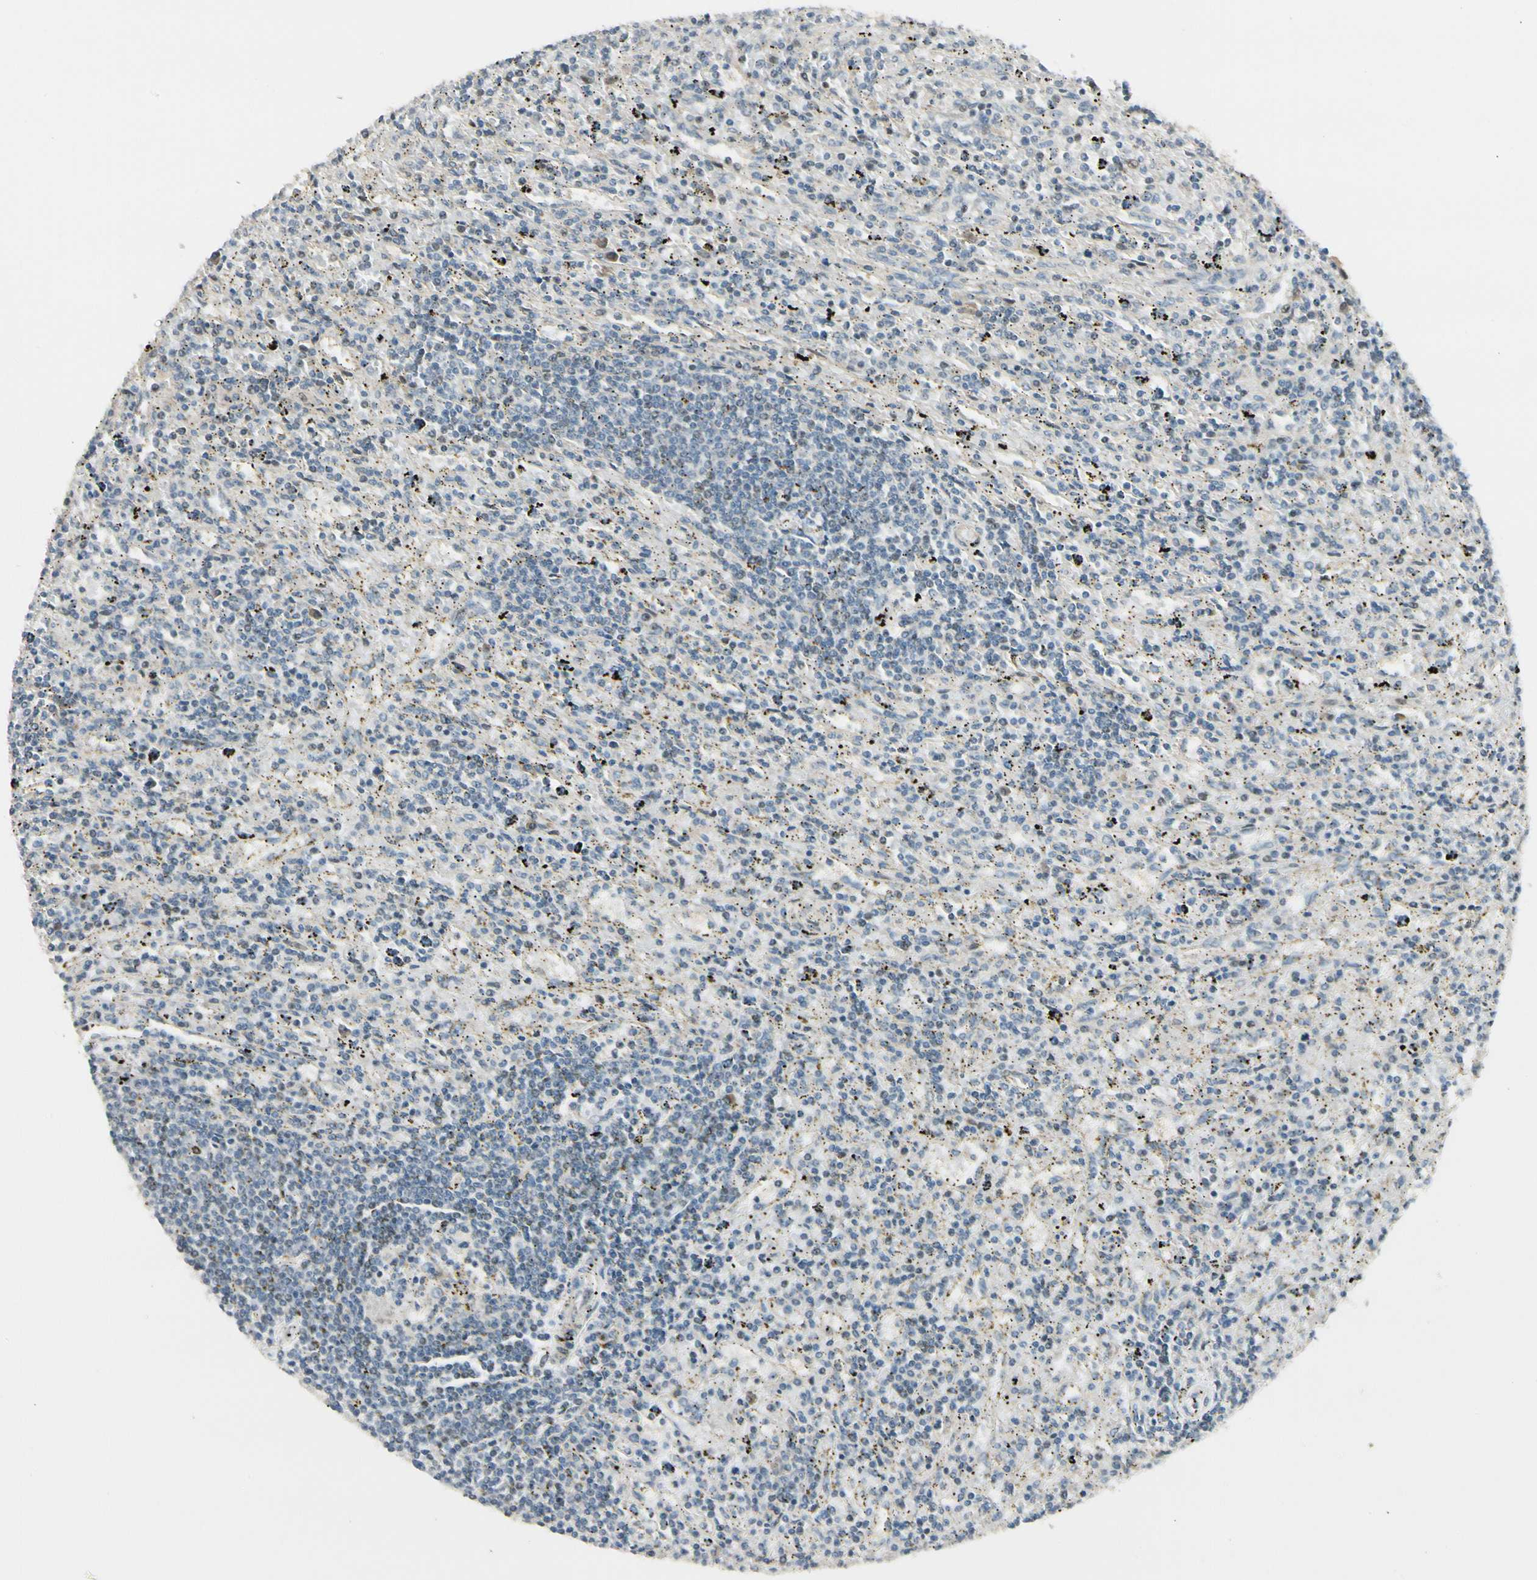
{"staining": {"intensity": "negative", "quantity": "none", "location": "none"}, "tissue": "lymphoma", "cell_type": "Tumor cells", "image_type": "cancer", "snomed": [{"axis": "morphology", "description": "Malignant lymphoma, non-Hodgkin's type, Low grade"}, {"axis": "topography", "description": "Spleen"}], "caption": "This is an immunohistochemistry (IHC) photomicrograph of malignant lymphoma, non-Hodgkin's type (low-grade). There is no expression in tumor cells.", "gene": "P4HA3", "patient": {"sex": "male", "age": 76}}